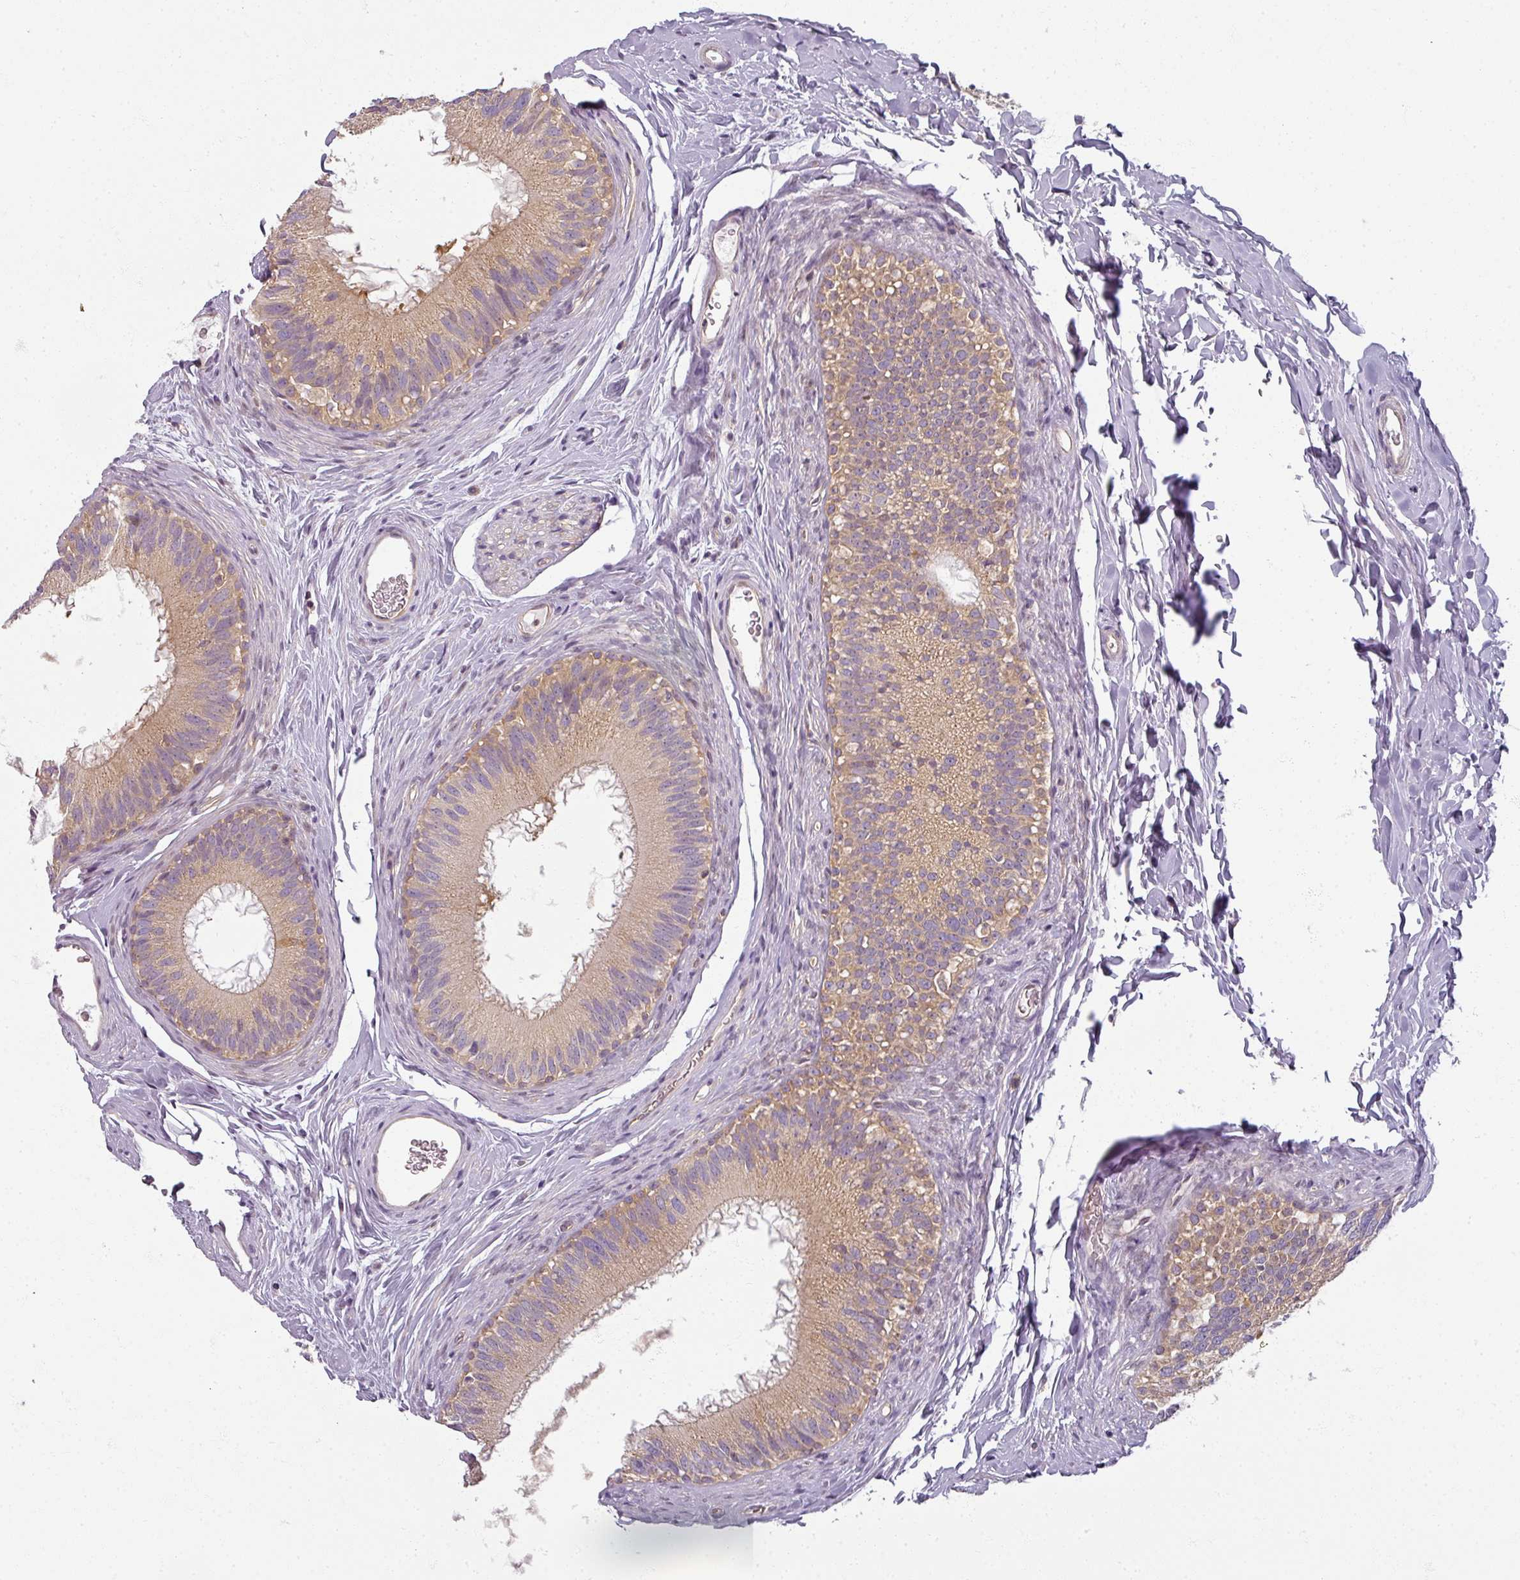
{"staining": {"intensity": "moderate", "quantity": "25%-75%", "location": "cytoplasmic/membranous"}, "tissue": "epididymis", "cell_type": "Glandular cells", "image_type": "normal", "snomed": [{"axis": "morphology", "description": "Normal tissue, NOS"}, {"axis": "topography", "description": "Epididymis"}], "caption": "Immunohistochemical staining of normal epididymis reveals moderate cytoplasmic/membranous protein positivity in about 25%-75% of glandular cells.", "gene": "AGPAT4", "patient": {"sex": "male", "age": 38}}